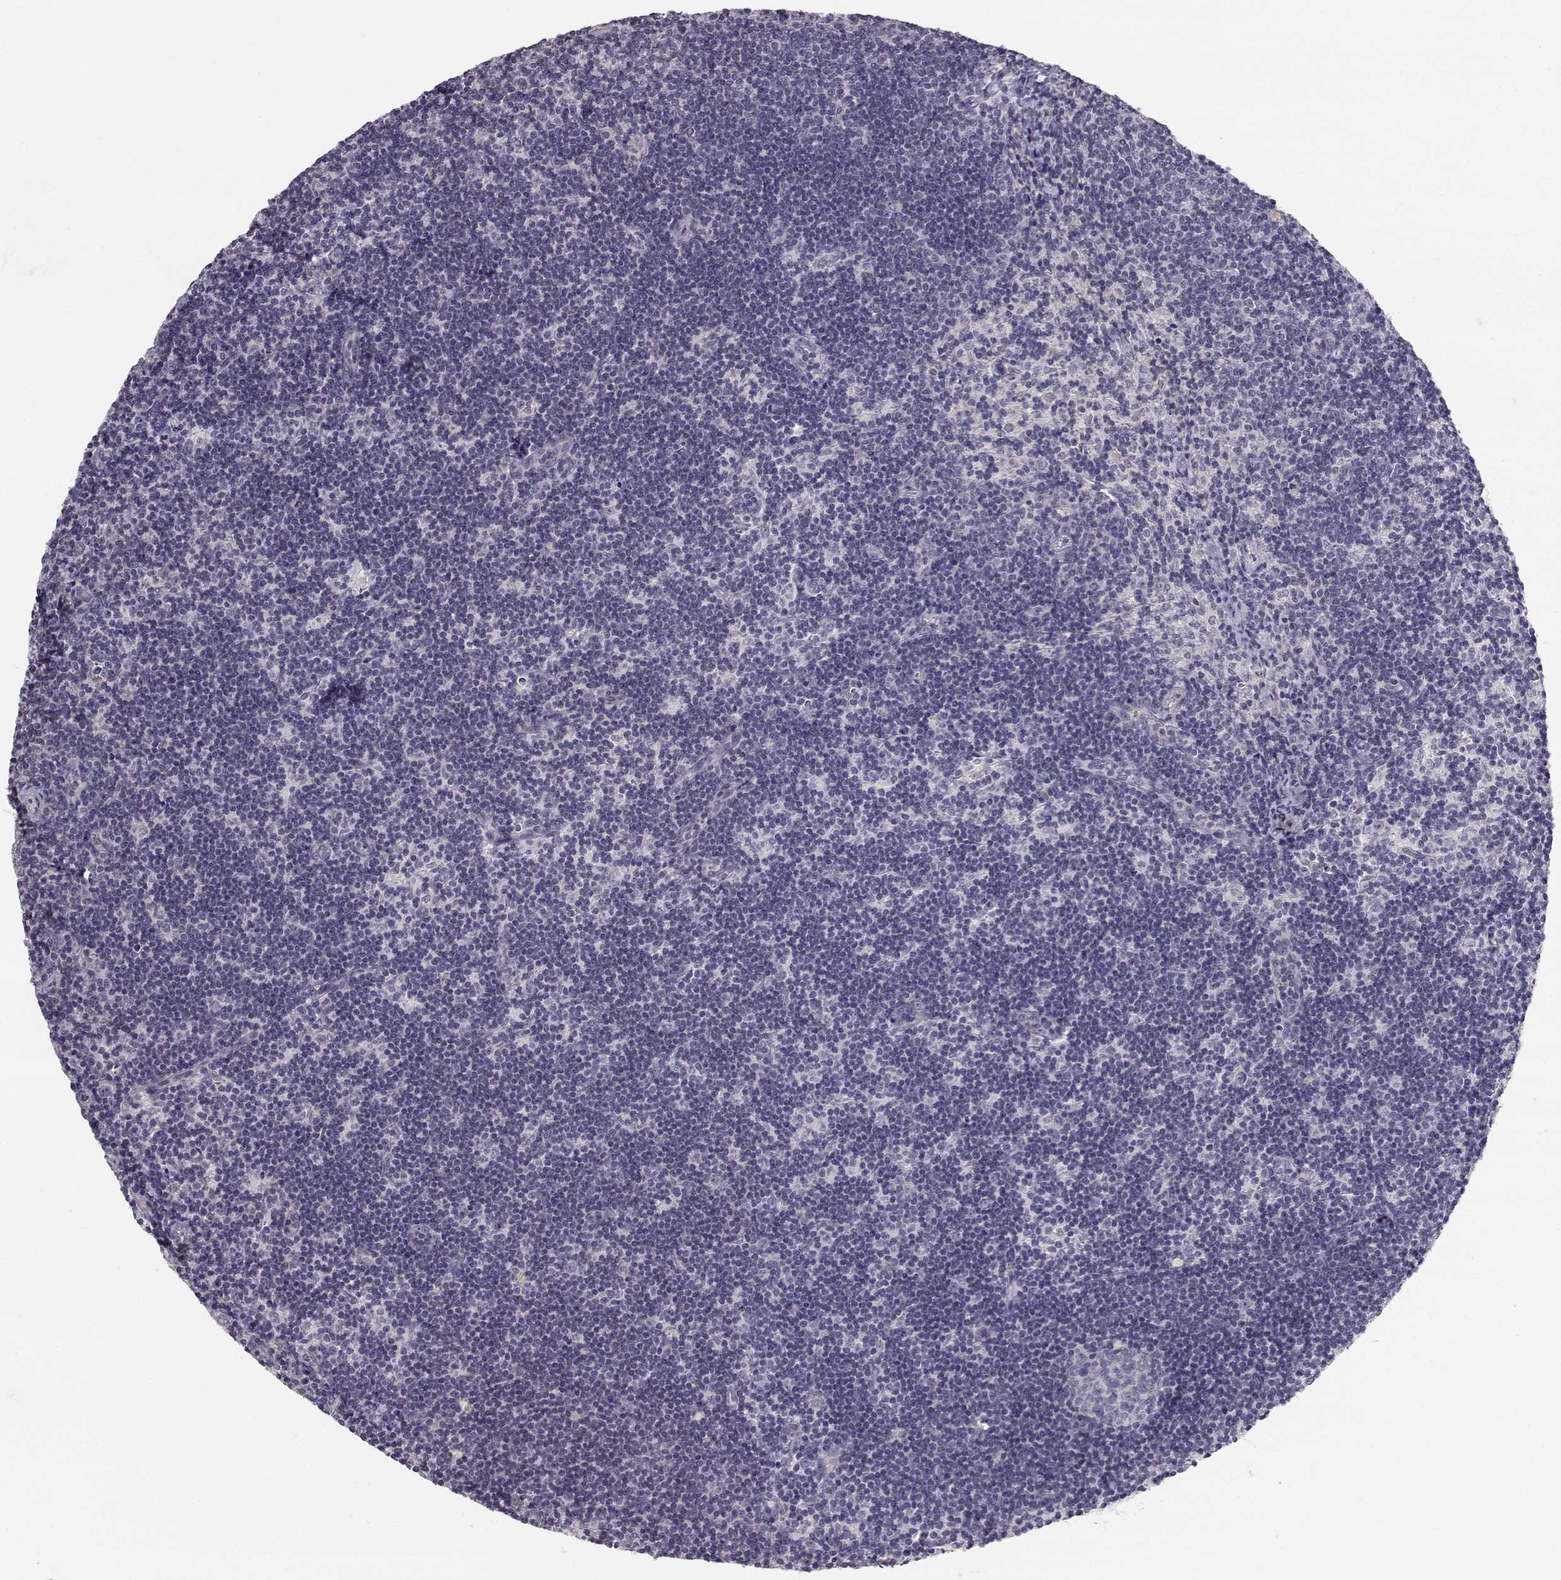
{"staining": {"intensity": "negative", "quantity": "none", "location": "none"}, "tissue": "lymph node", "cell_type": "Germinal center cells", "image_type": "normal", "snomed": [{"axis": "morphology", "description": "Normal tissue, NOS"}, {"axis": "topography", "description": "Lymph node"}], "caption": "An image of lymph node stained for a protein exhibits no brown staining in germinal center cells.", "gene": "ZNF185", "patient": {"sex": "female", "age": 34}}